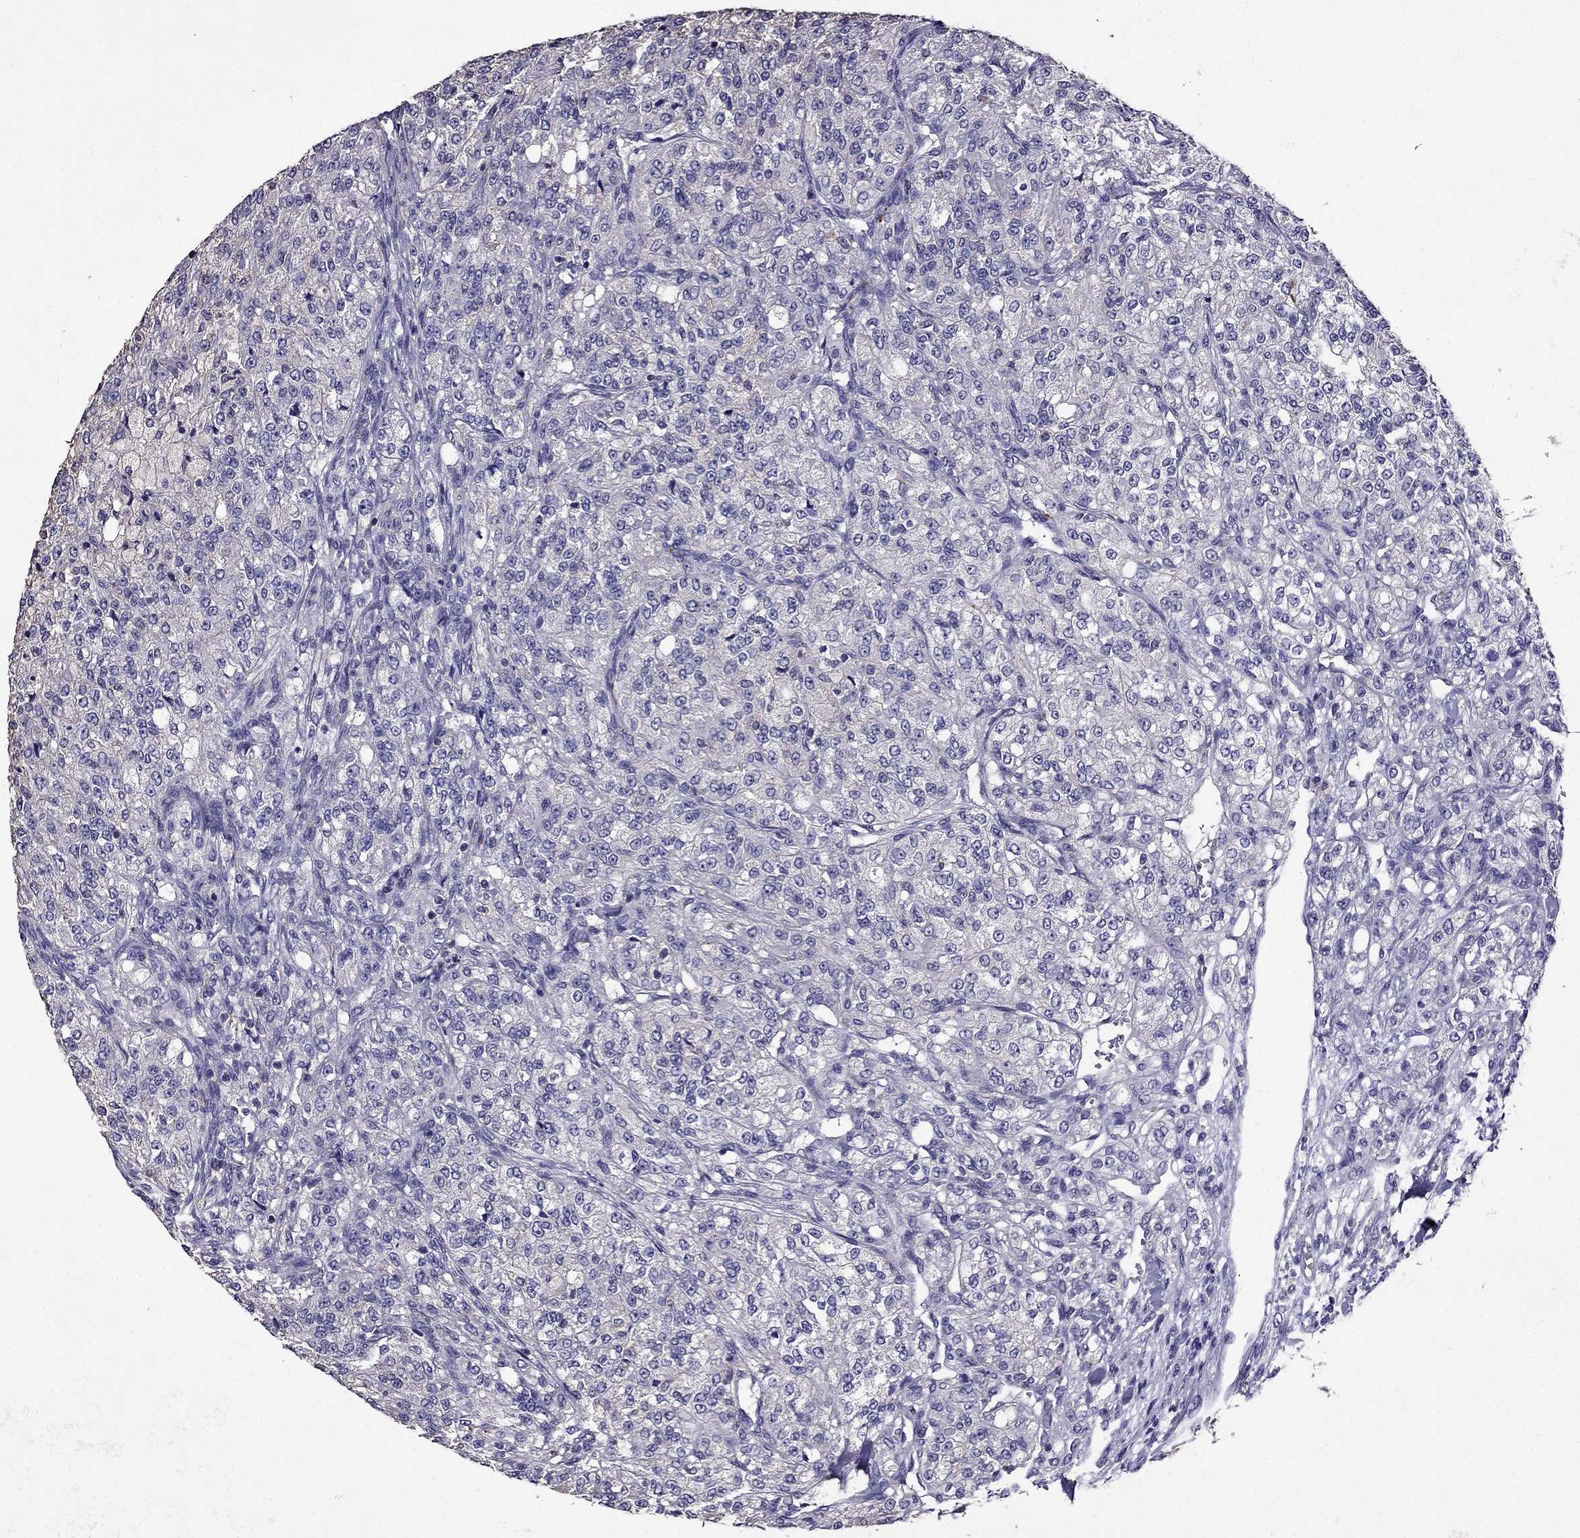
{"staining": {"intensity": "negative", "quantity": "none", "location": "none"}, "tissue": "renal cancer", "cell_type": "Tumor cells", "image_type": "cancer", "snomed": [{"axis": "morphology", "description": "Adenocarcinoma, NOS"}, {"axis": "topography", "description": "Kidney"}], "caption": "IHC of human adenocarcinoma (renal) shows no staining in tumor cells.", "gene": "NKX3-1", "patient": {"sex": "female", "age": 63}}